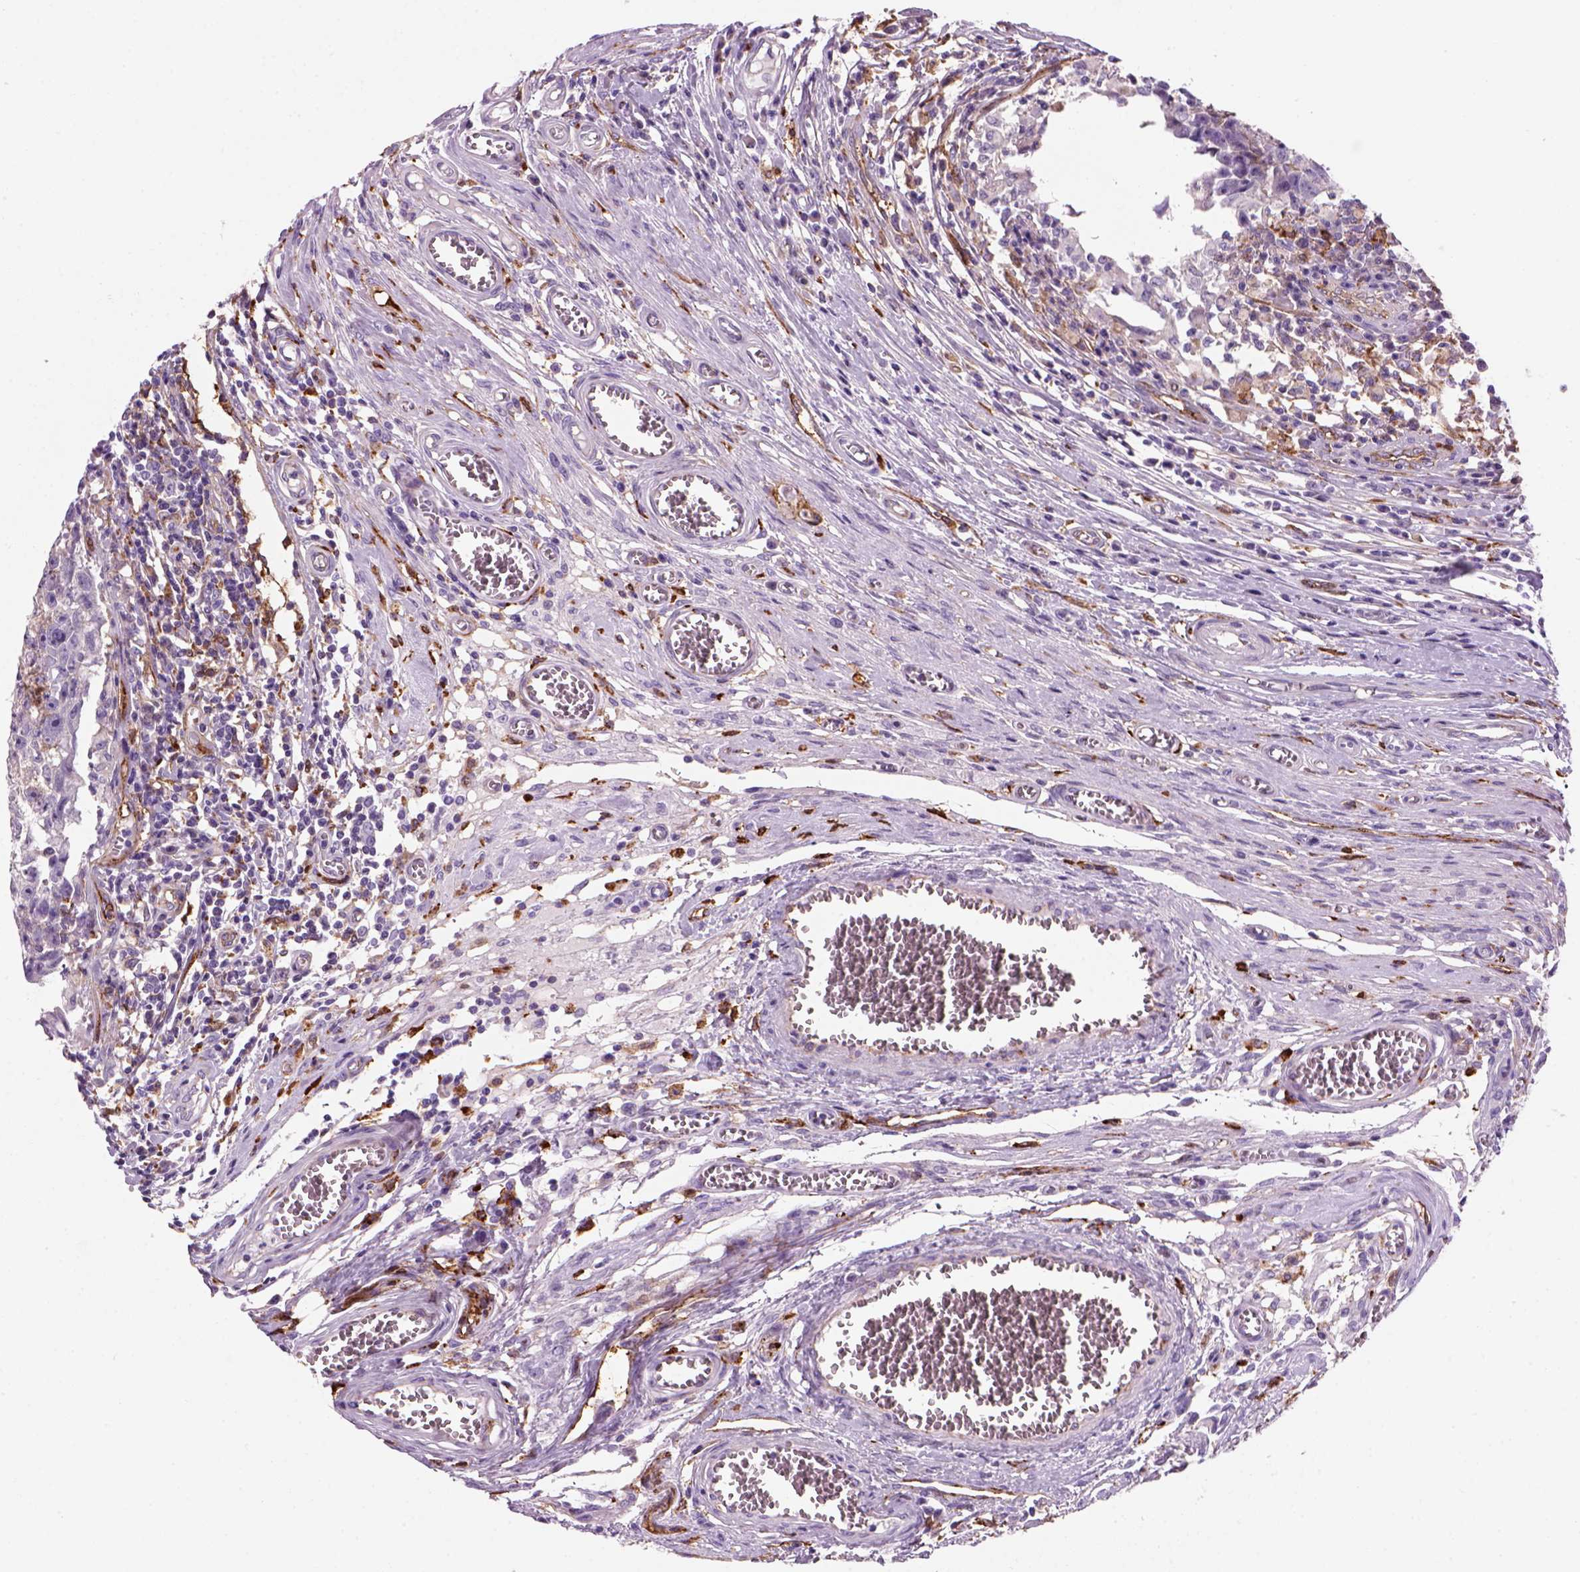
{"staining": {"intensity": "negative", "quantity": "none", "location": "none"}, "tissue": "testis cancer", "cell_type": "Tumor cells", "image_type": "cancer", "snomed": [{"axis": "morphology", "description": "Carcinoma, Embryonal, NOS"}, {"axis": "topography", "description": "Testis"}], "caption": "The histopathology image demonstrates no staining of tumor cells in testis embryonal carcinoma.", "gene": "MARCKS", "patient": {"sex": "male", "age": 36}}